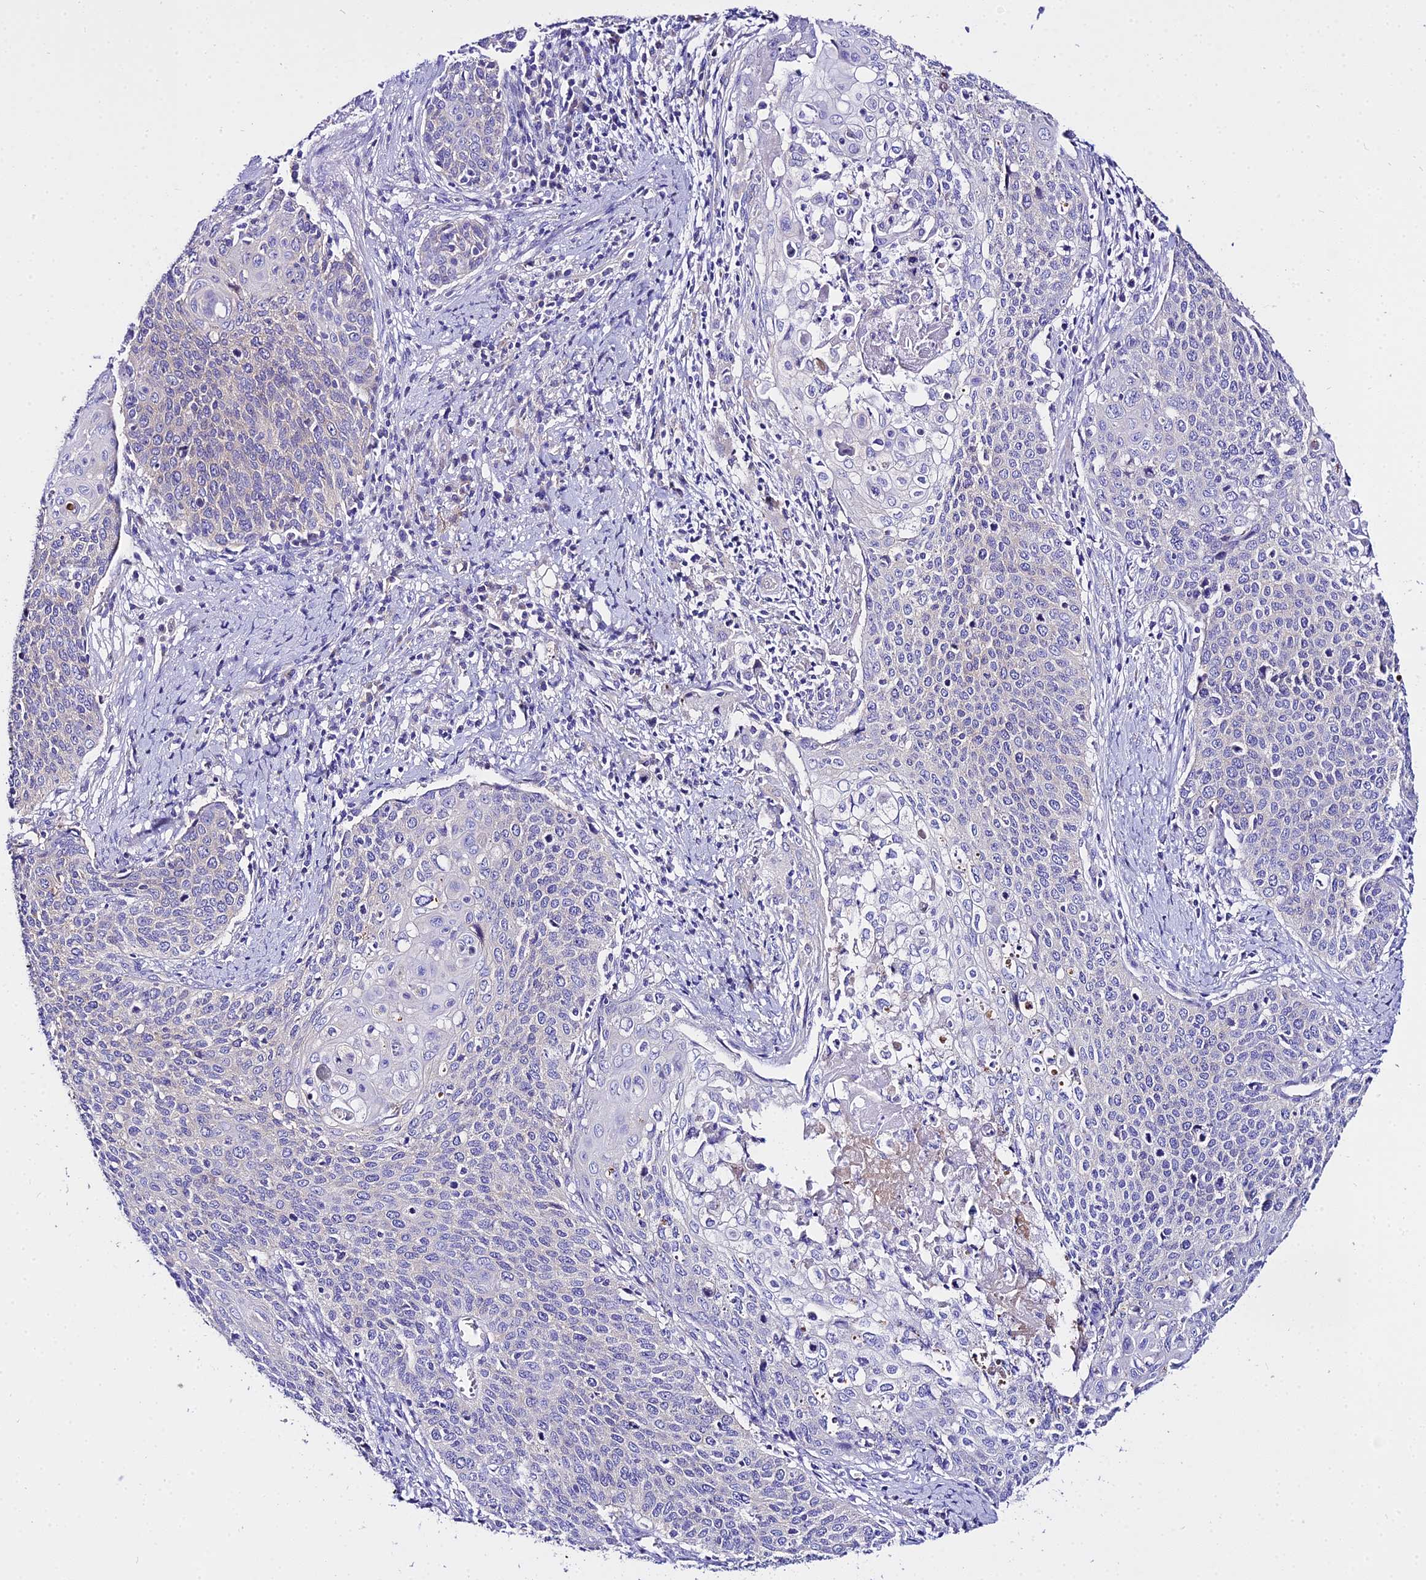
{"staining": {"intensity": "moderate", "quantity": "<25%", "location": "cytoplasmic/membranous"}, "tissue": "cervical cancer", "cell_type": "Tumor cells", "image_type": "cancer", "snomed": [{"axis": "morphology", "description": "Squamous cell carcinoma, NOS"}, {"axis": "topography", "description": "Cervix"}], "caption": "Immunohistochemistry (IHC) (DAB) staining of human cervical cancer (squamous cell carcinoma) displays moderate cytoplasmic/membranous protein expression in approximately <25% of tumor cells.", "gene": "TUBA3D", "patient": {"sex": "female", "age": 39}}